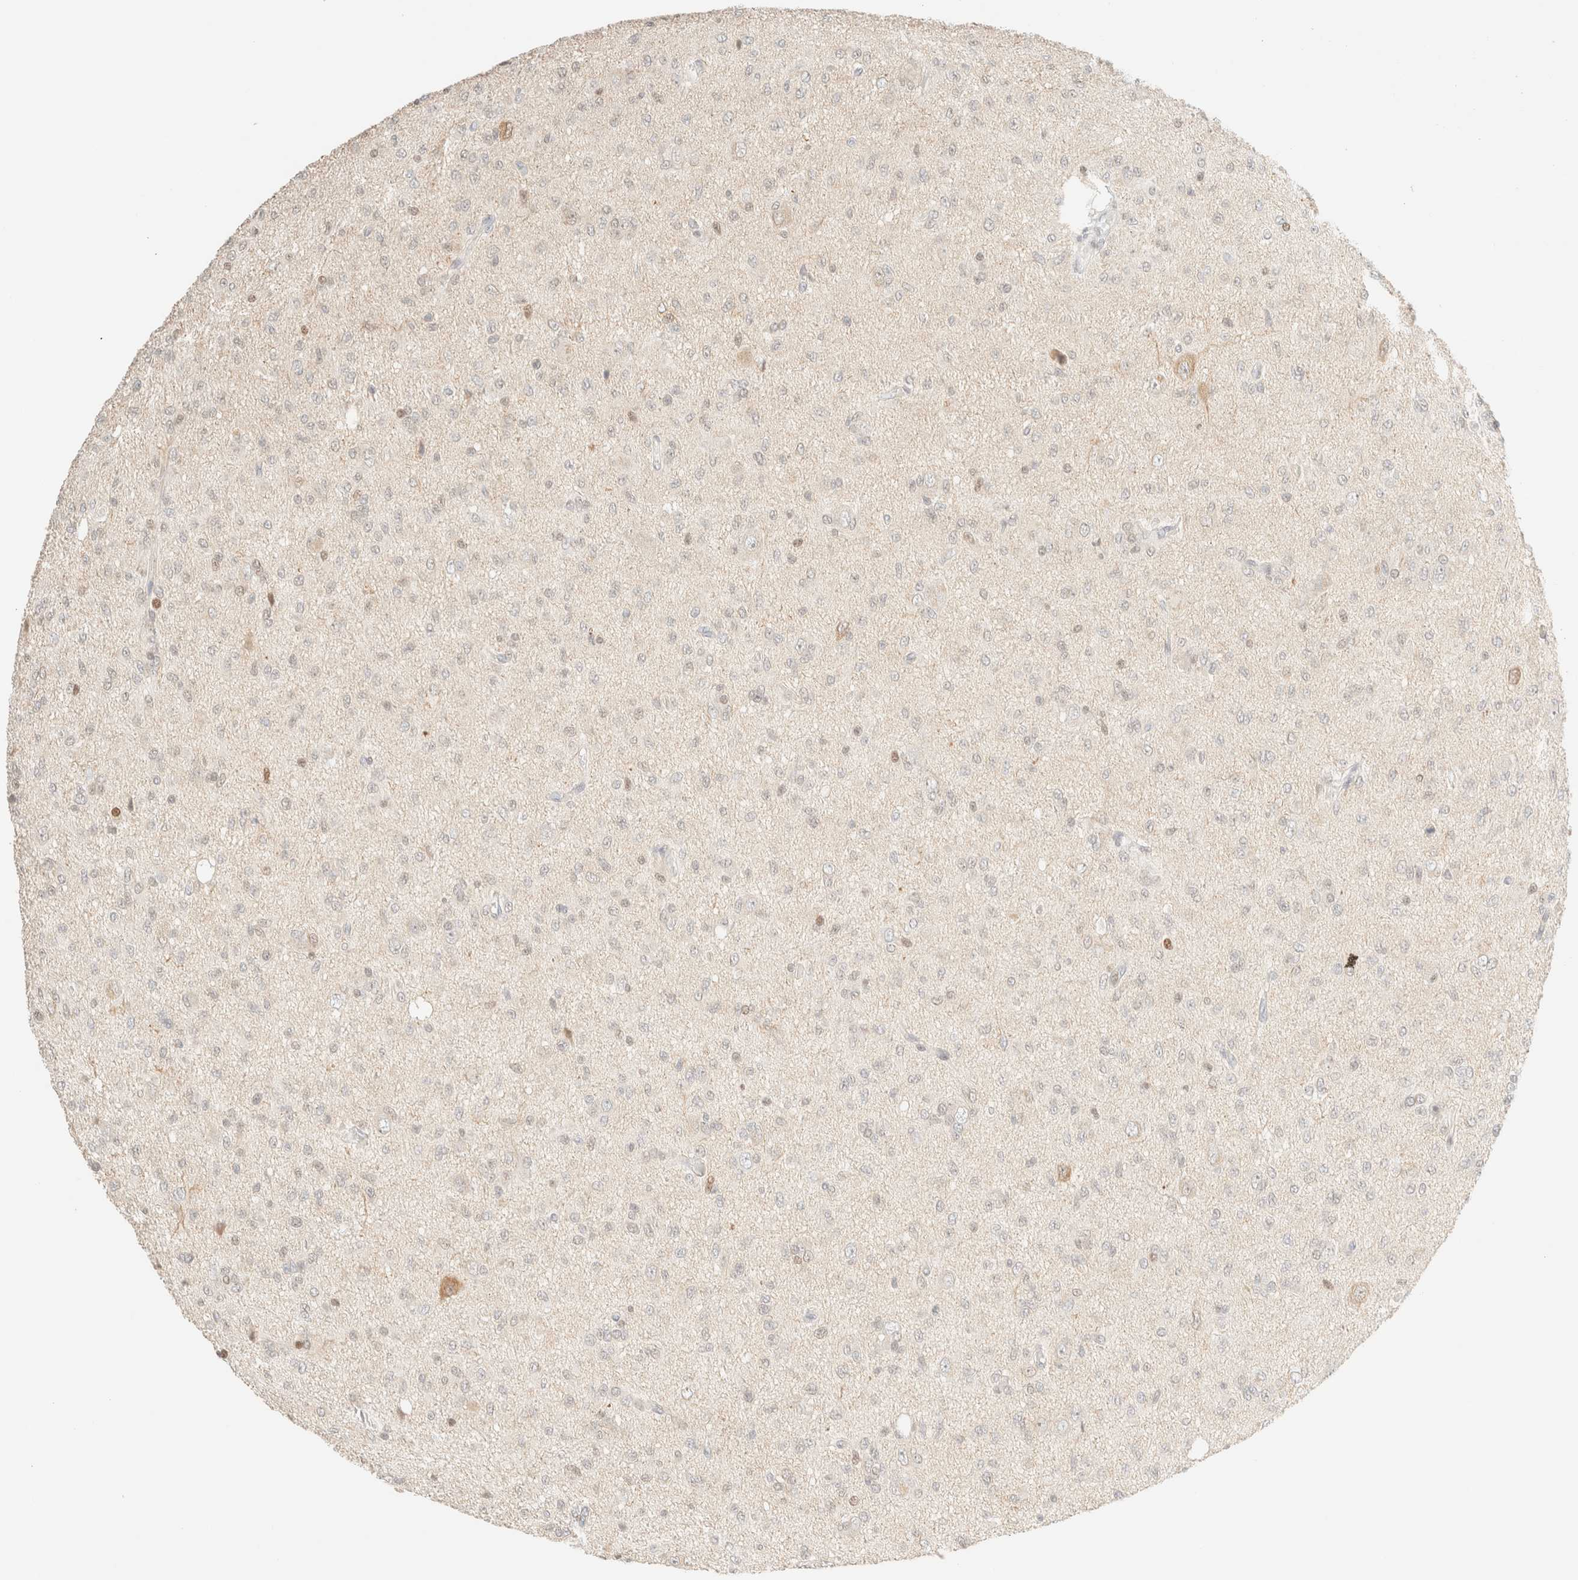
{"staining": {"intensity": "negative", "quantity": "none", "location": "none"}, "tissue": "glioma", "cell_type": "Tumor cells", "image_type": "cancer", "snomed": [{"axis": "morphology", "description": "Glioma, malignant, High grade"}, {"axis": "topography", "description": "Brain"}], "caption": "Glioma was stained to show a protein in brown. There is no significant staining in tumor cells.", "gene": "TSR1", "patient": {"sex": "female", "age": 59}}